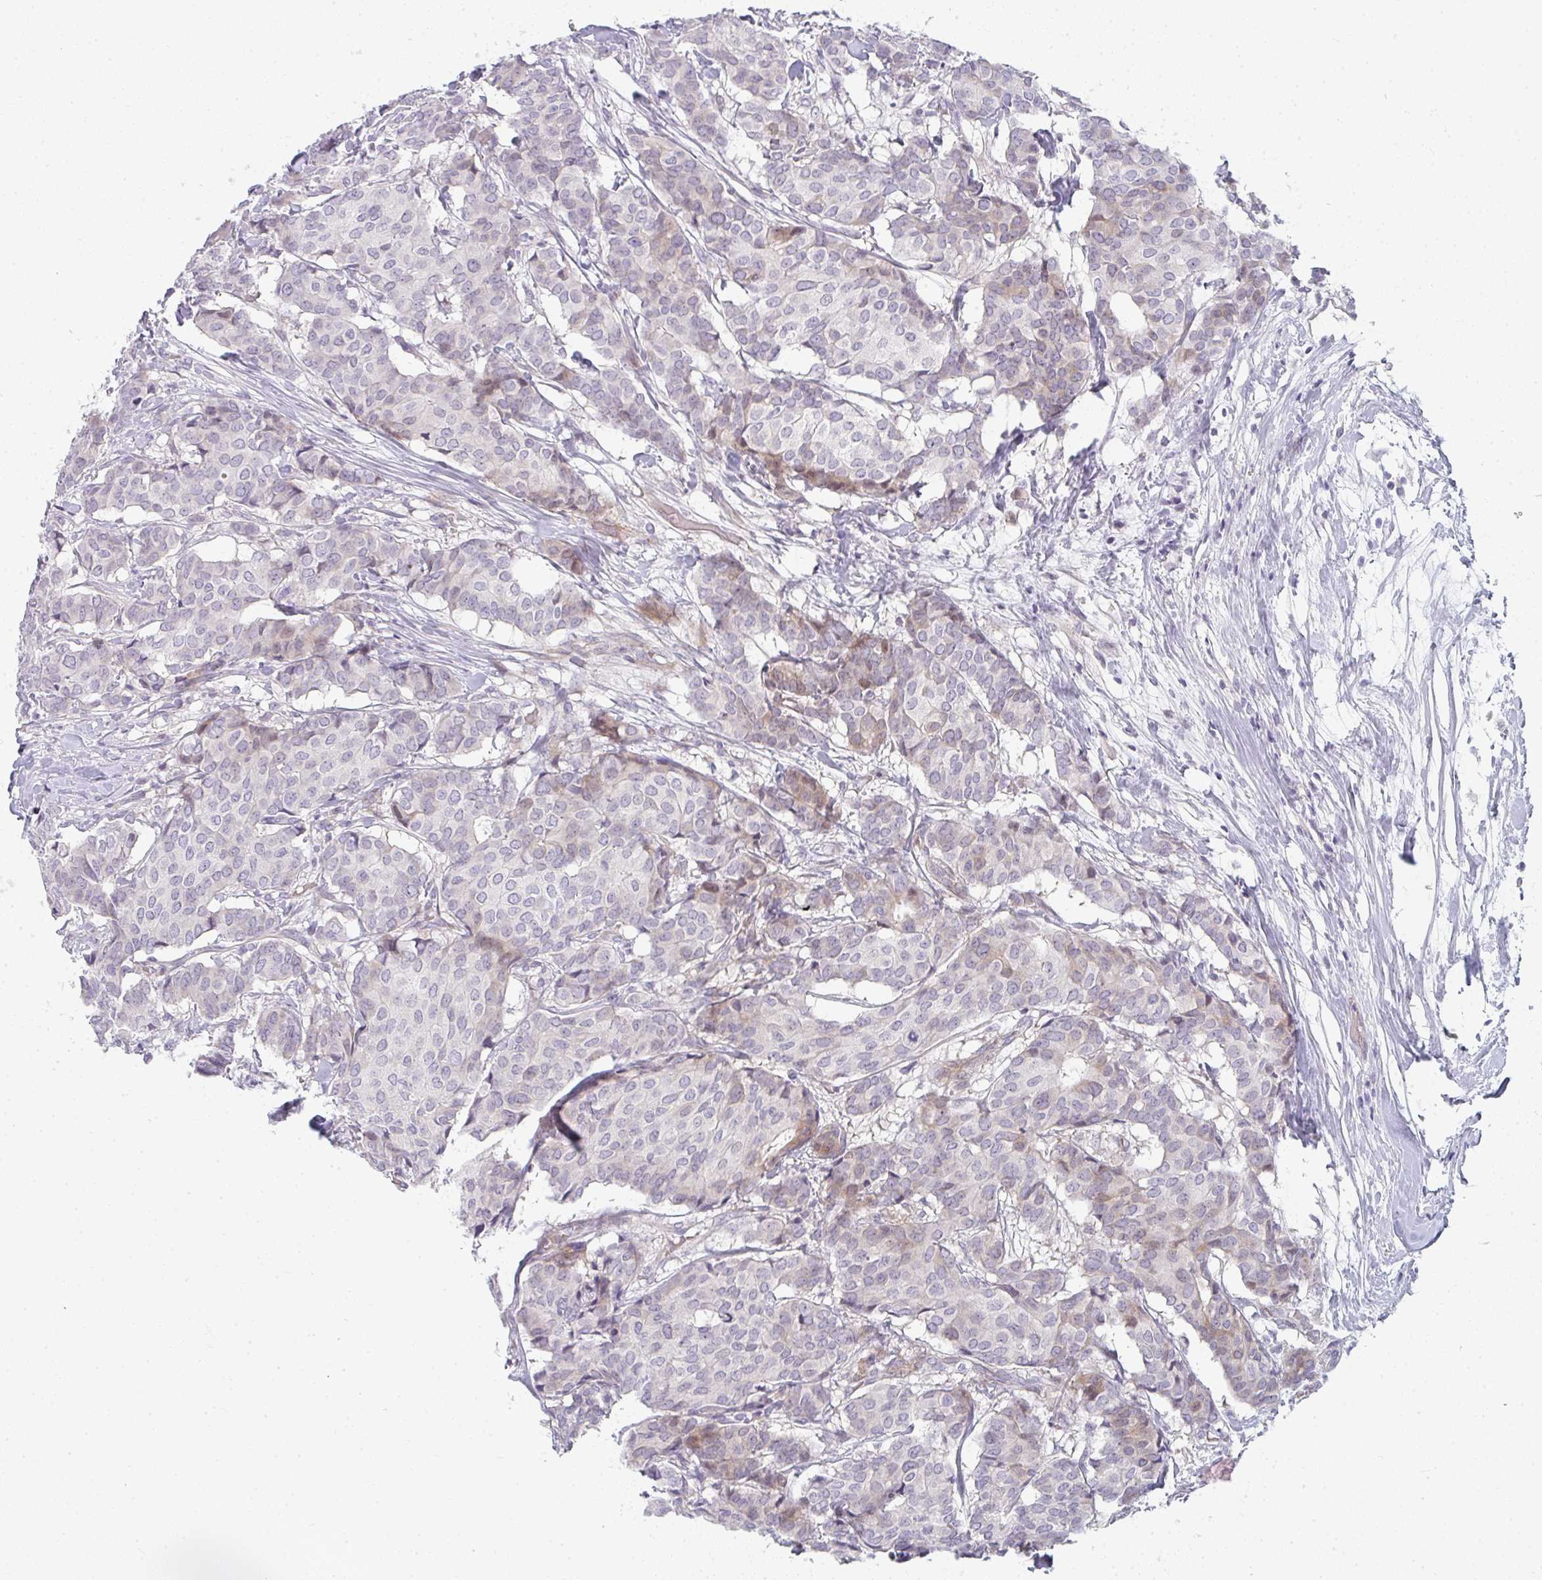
{"staining": {"intensity": "moderate", "quantity": "<25%", "location": "cytoplasmic/membranous,nuclear"}, "tissue": "breast cancer", "cell_type": "Tumor cells", "image_type": "cancer", "snomed": [{"axis": "morphology", "description": "Duct carcinoma"}, {"axis": "topography", "description": "Breast"}], "caption": "Immunohistochemical staining of breast cancer displays moderate cytoplasmic/membranous and nuclear protein expression in about <25% of tumor cells.", "gene": "NEU2", "patient": {"sex": "female", "age": 75}}